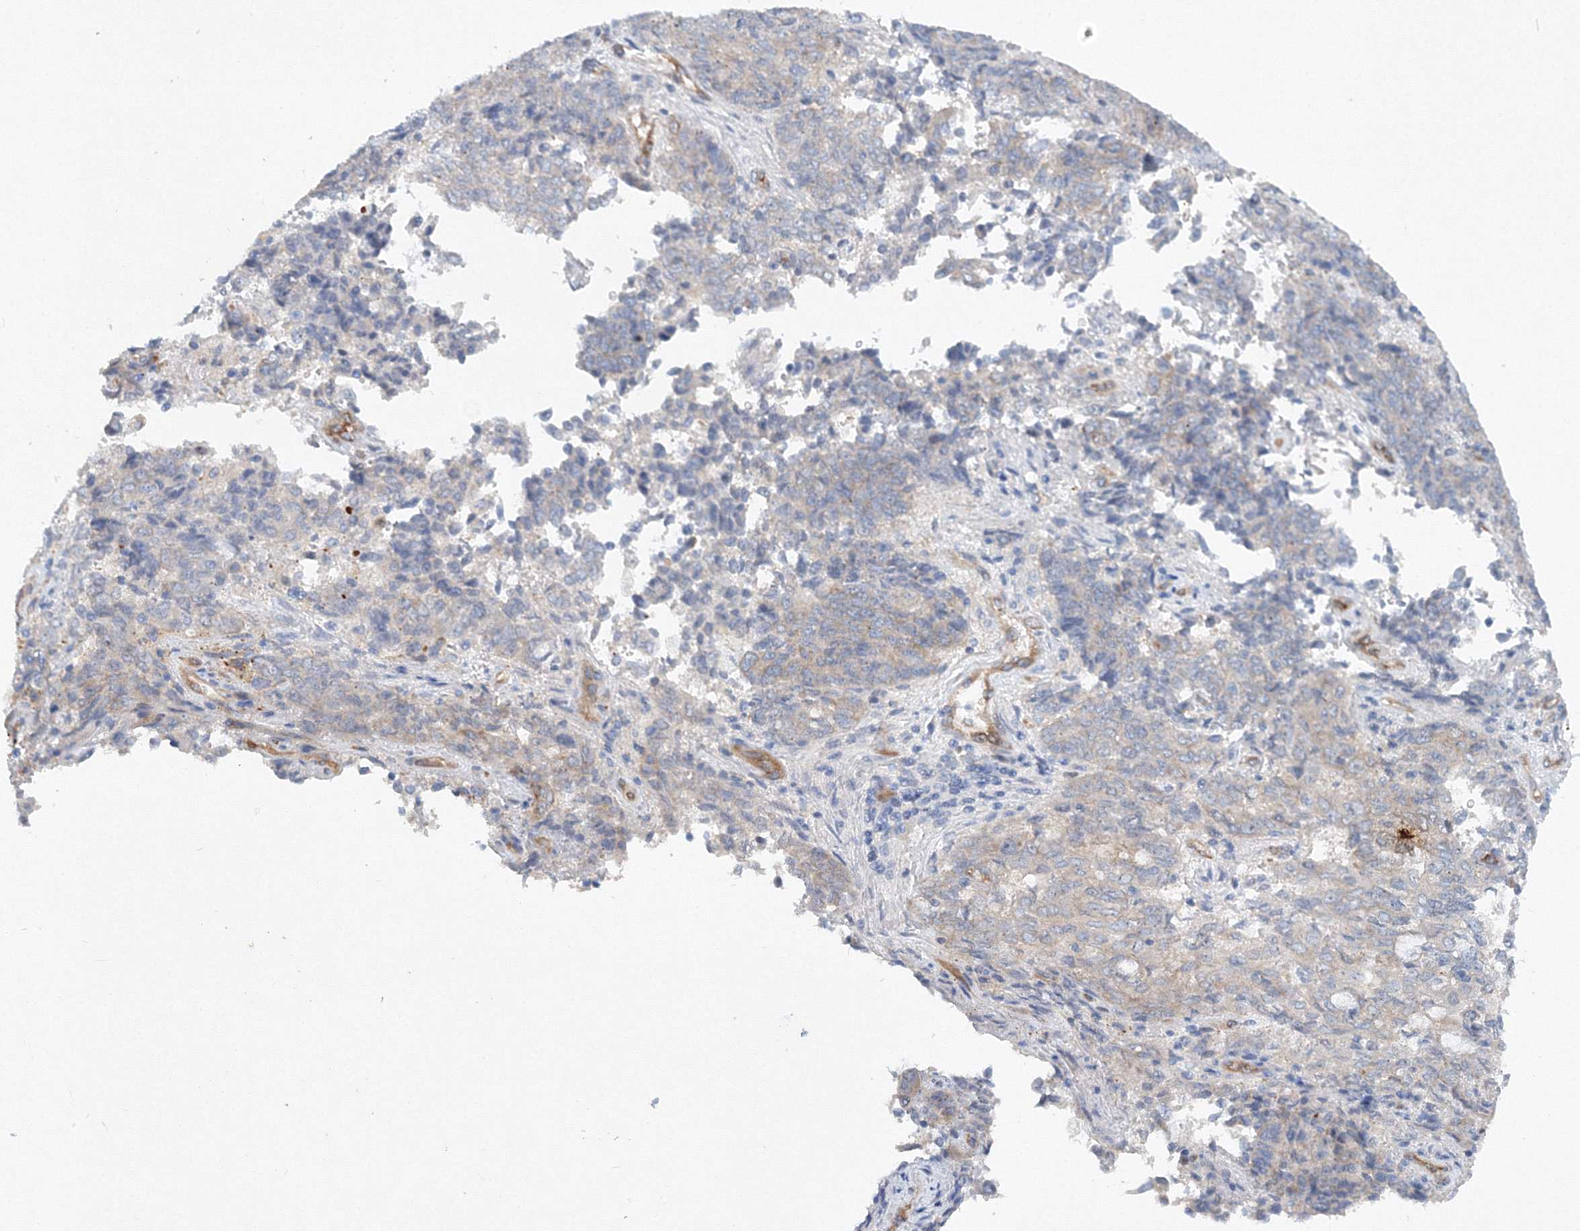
{"staining": {"intensity": "negative", "quantity": "none", "location": "none"}, "tissue": "endometrial cancer", "cell_type": "Tumor cells", "image_type": "cancer", "snomed": [{"axis": "morphology", "description": "Adenocarcinoma, NOS"}, {"axis": "topography", "description": "Endometrium"}], "caption": "IHC histopathology image of neoplastic tissue: endometrial adenocarcinoma stained with DAB (3,3'-diaminobenzidine) demonstrates no significant protein staining in tumor cells.", "gene": "TANC1", "patient": {"sex": "female", "age": 80}}